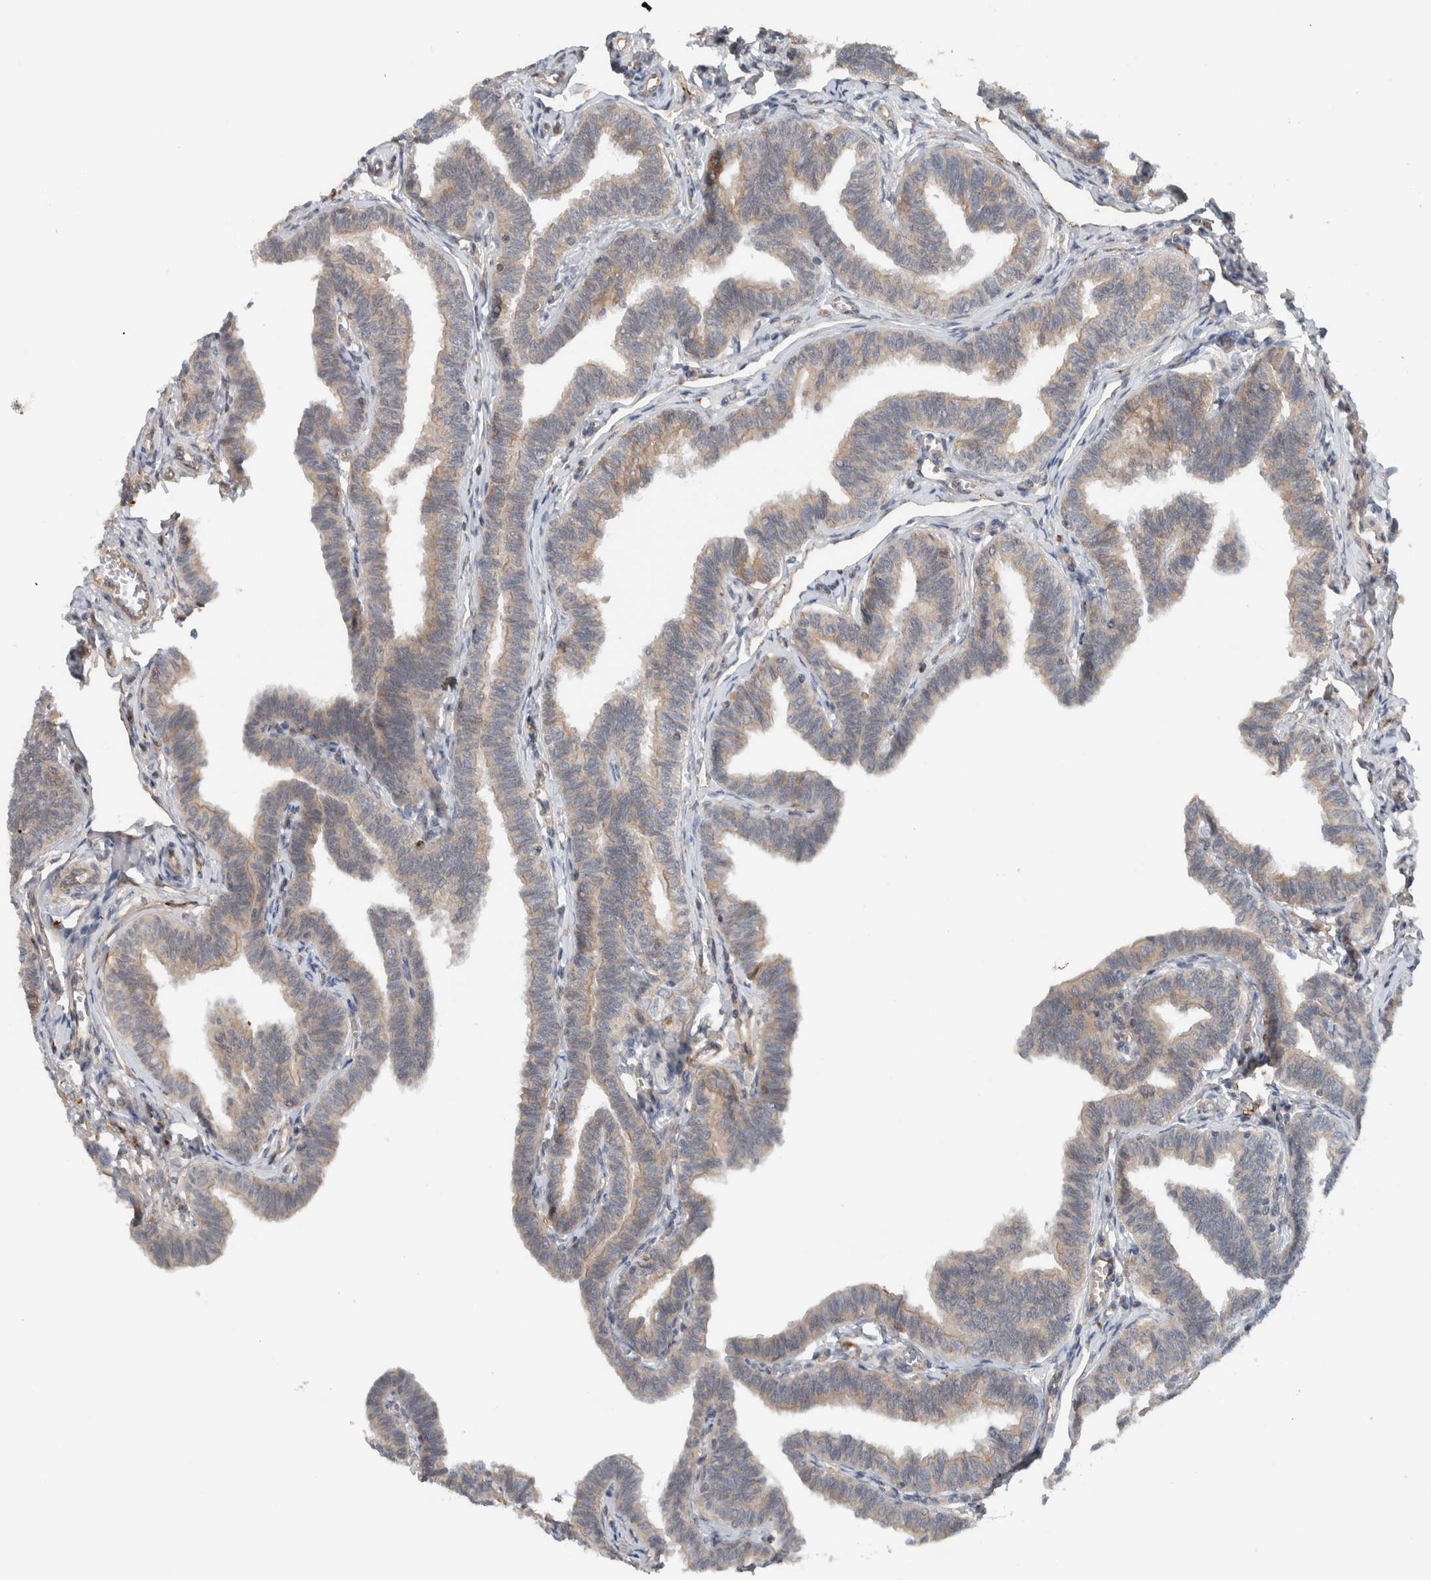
{"staining": {"intensity": "moderate", "quantity": "25%-75%", "location": "cytoplasmic/membranous"}, "tissue": "fallopian tube", "cell_type": "Glandular cells", "image_type": "normal", "snomed": [{"axis": "morphology", "description": "Normal tissue, NOS"}, {"axis": "topography", "description": "Fallopian tube"}, {"axis": "topography", "description": "Ovary"}], "caption": "DAB (3,3'-diaminobenzidine) immunohistochemical staining of benign human fallopian tube exhibits moderate cytoplasmic/membranous protein staining in about 25%-75% of glandular cells. (DAB IHC with brightfield microscopy, high magnification).", "gene": "ARMC7", "patient": {"sex": "female", "age": 23}}